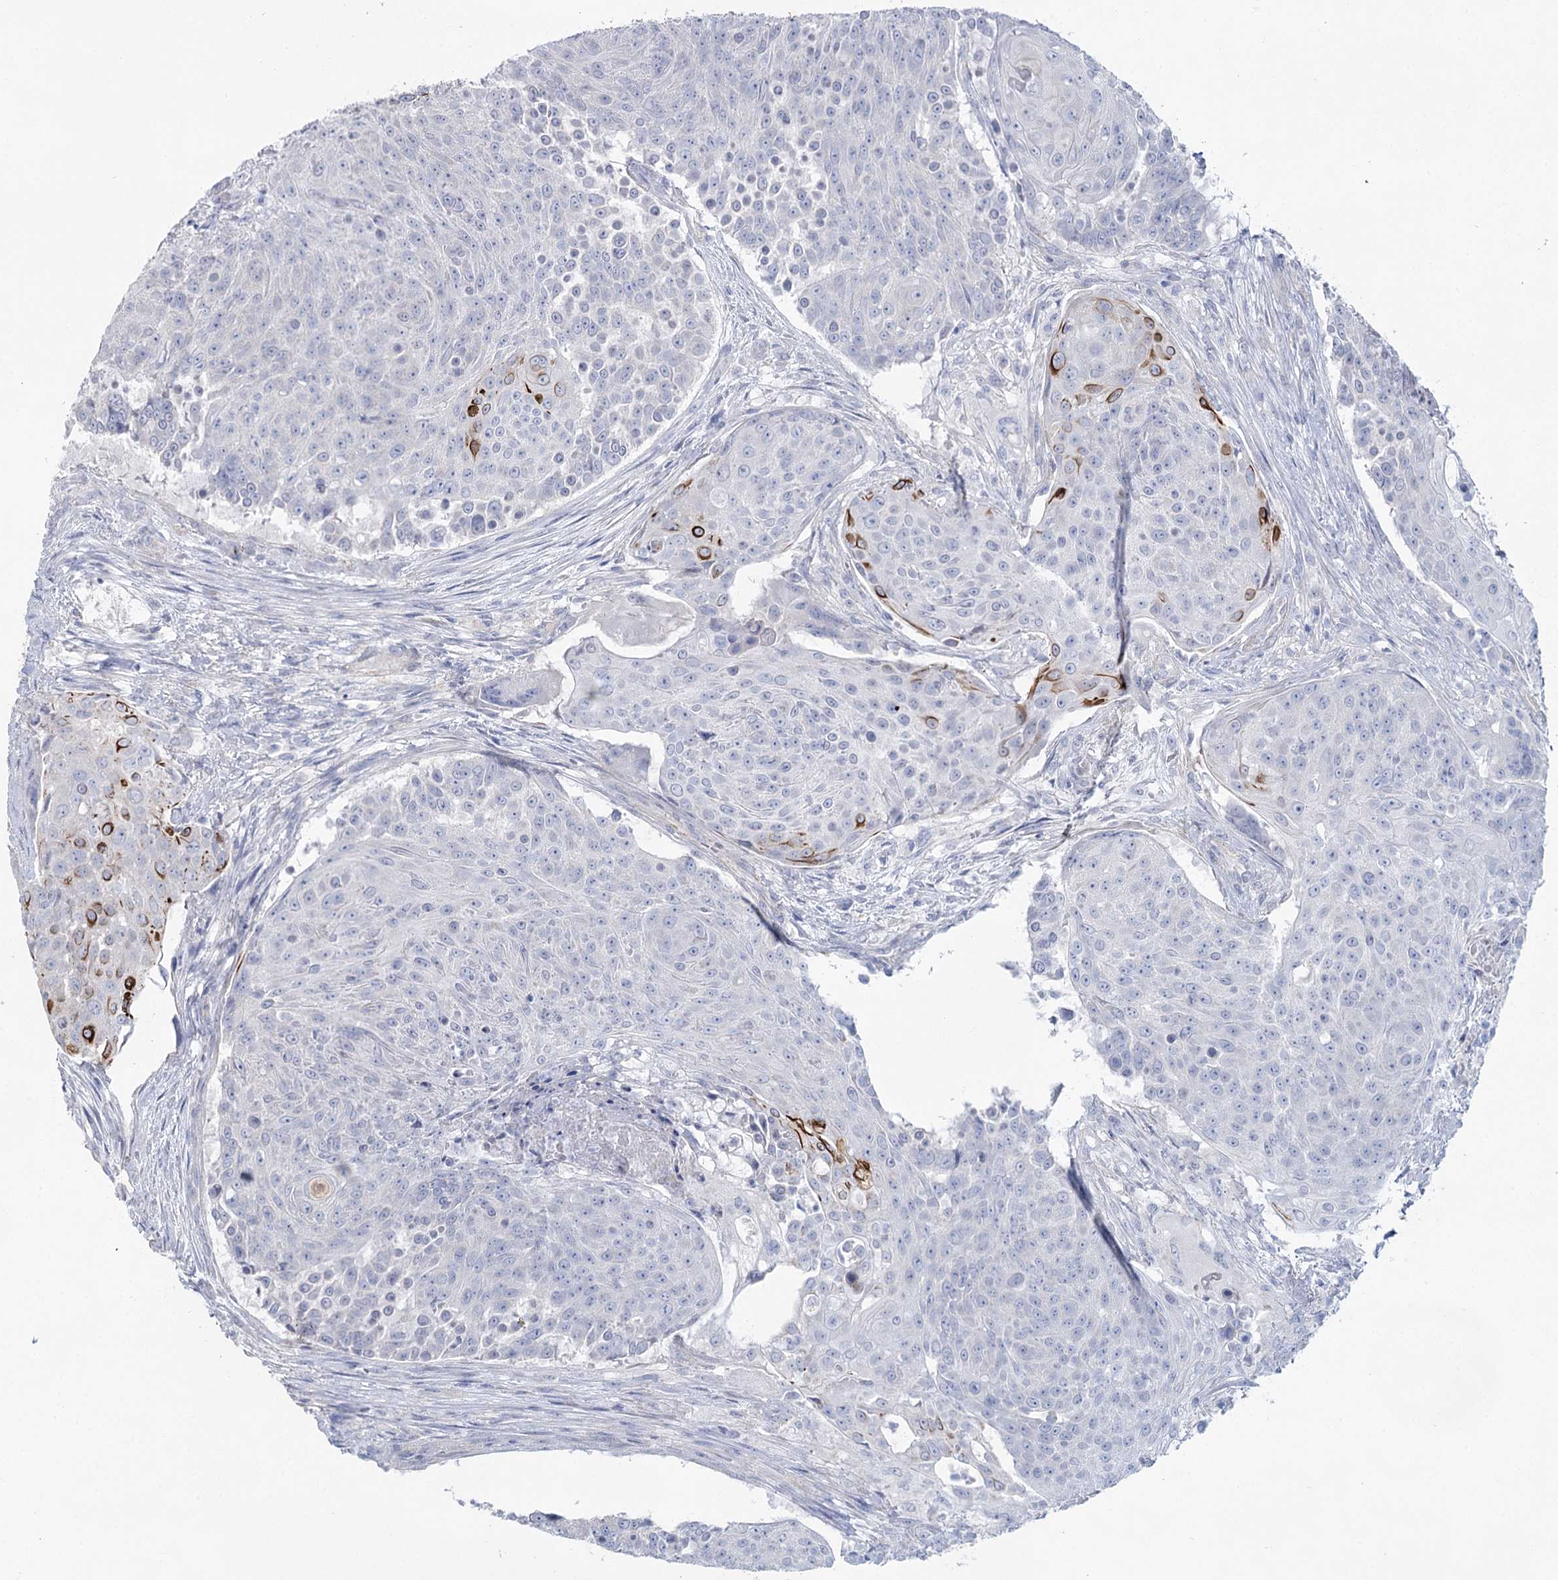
{"staining": {"intensity": "strong", "quantity": "<25%", "location": "cytoplasmic/membranous"}, "tissue": "urothelial cancer", "cell_type": "Tumor cells", "image_type": "cancer", "snomed": [{"axis": "morphology", "description": "Urothelial carcinoma, High grade"}, {"axis": "topography", "description": "Urinary bladder"}], "caption": "High-grade urothelial carcinoma stained with a protein marker reveals strong staining in tumor cells.", "gene": "CCDC88A", "patient": {"sex": "female", "age": 63}}